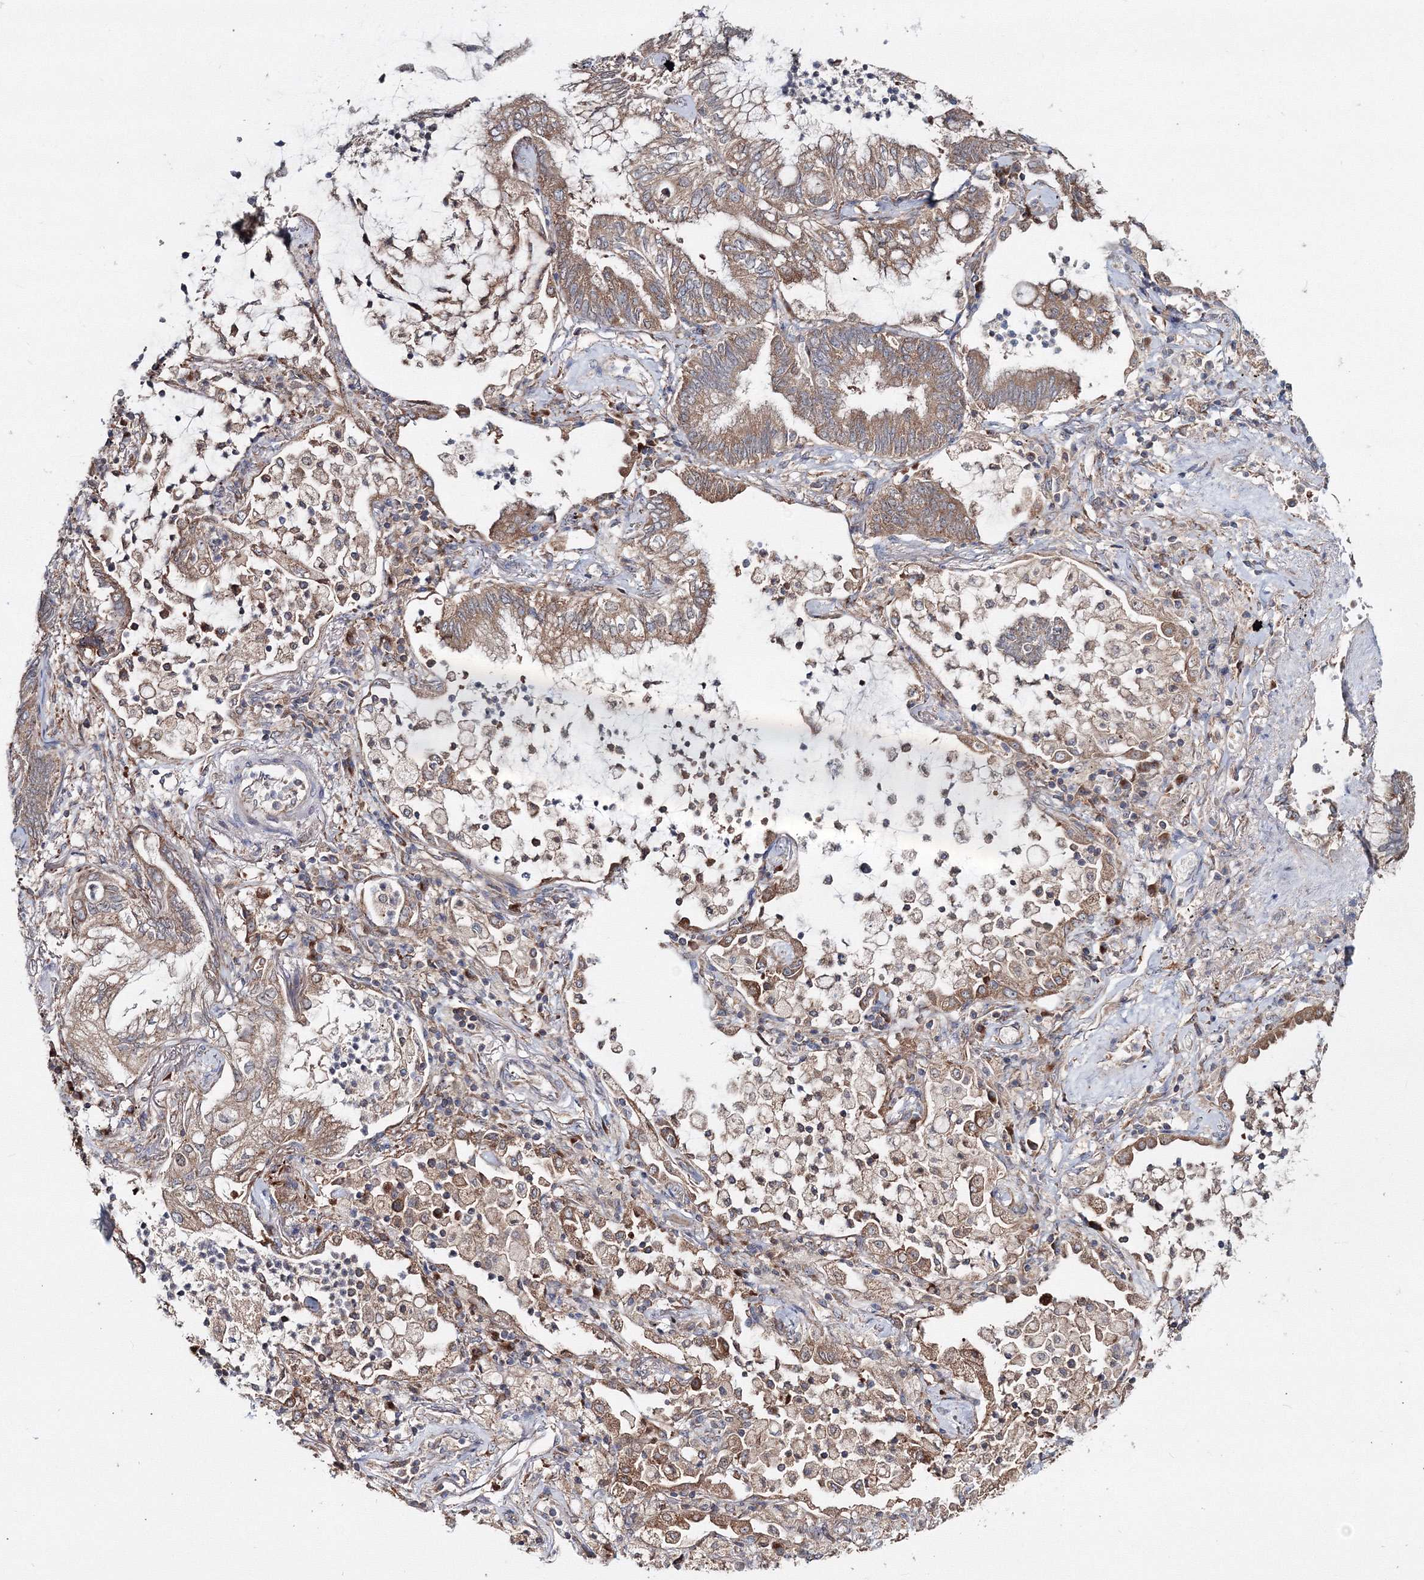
{"staining": {"intensity": "moderate", "quantity": ">75%", "location": "cytoplasmic/membranous"}, "tissue": "lung cancer", "cell_type": "Tumor cells", "image_type": "cancer", "snomed": [{"axis": "morphology", "description": "Adenocarcinoma, NOS"}, {"axis": "topography", "description": "Lung"}], "caption": "Immunohistochemistry image of human lung cancer stained for a protein (brown), which displays medium levels of moderate cytoplasmic/membranous positivity in approximately >75% of tumor cells.", "gene": "PEX13", "patient": {"sex": "female", "age": 70}}